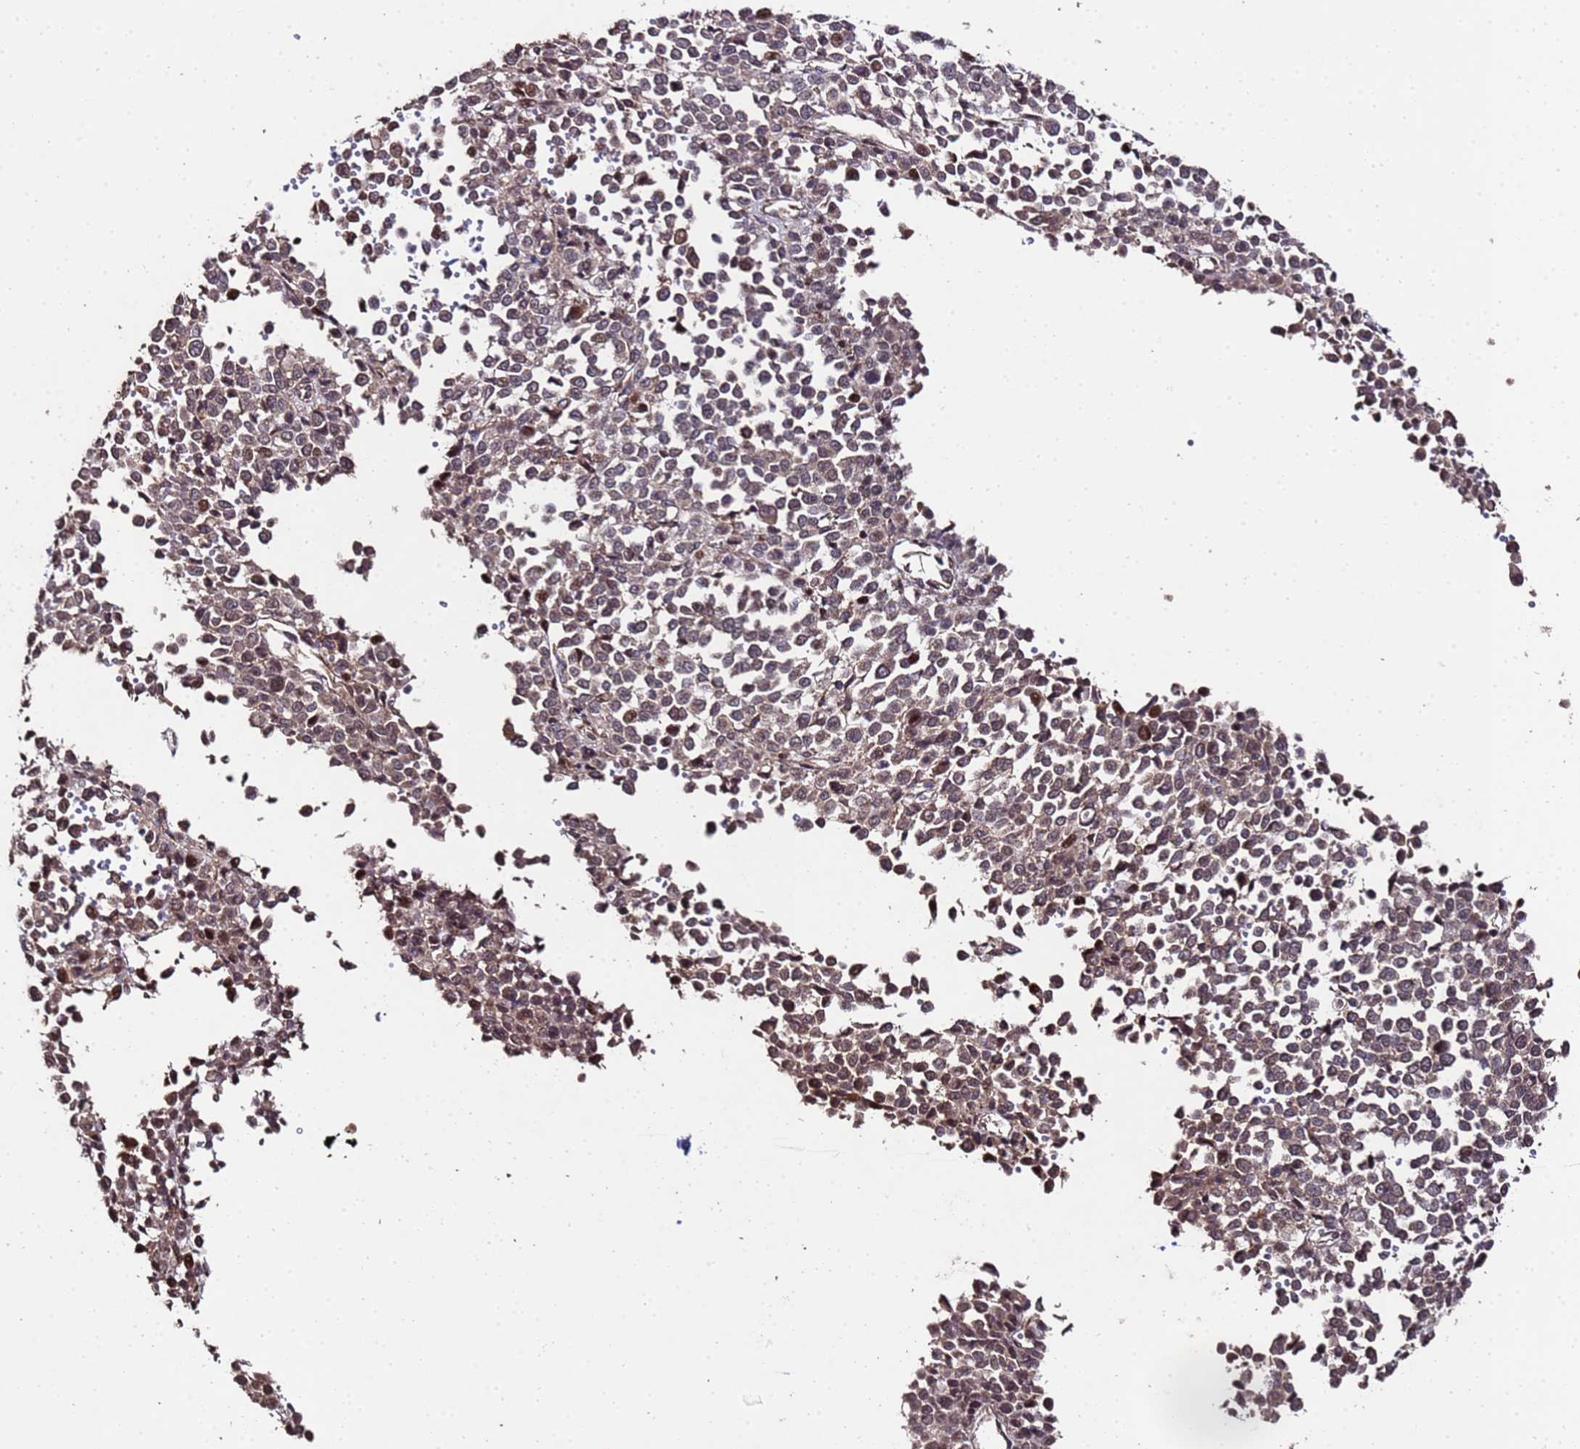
{"staining": {"intensity": "moderate", "quantity": ">75%", "location": "cytoplasmic/membranous,nuclear"}, "tissue": "melanoma", "cell_type": "Tumor cells", "image_type": "cancer", "snomed": [{"axis": "morphology", "description": "Malignant melanoma, Metastatic site"}, {"axis": "topography", "description": "Pancreas"}], "caption": "A high-resolution micrograph shows immunohistochemistry staining of melanoma, which reveals moderate cytoplasmic/membranous and nuclear expression in approximately >75% of tumor cells.", "gene": "PRODH", "patient": {"sex": "female", "age": 30}}